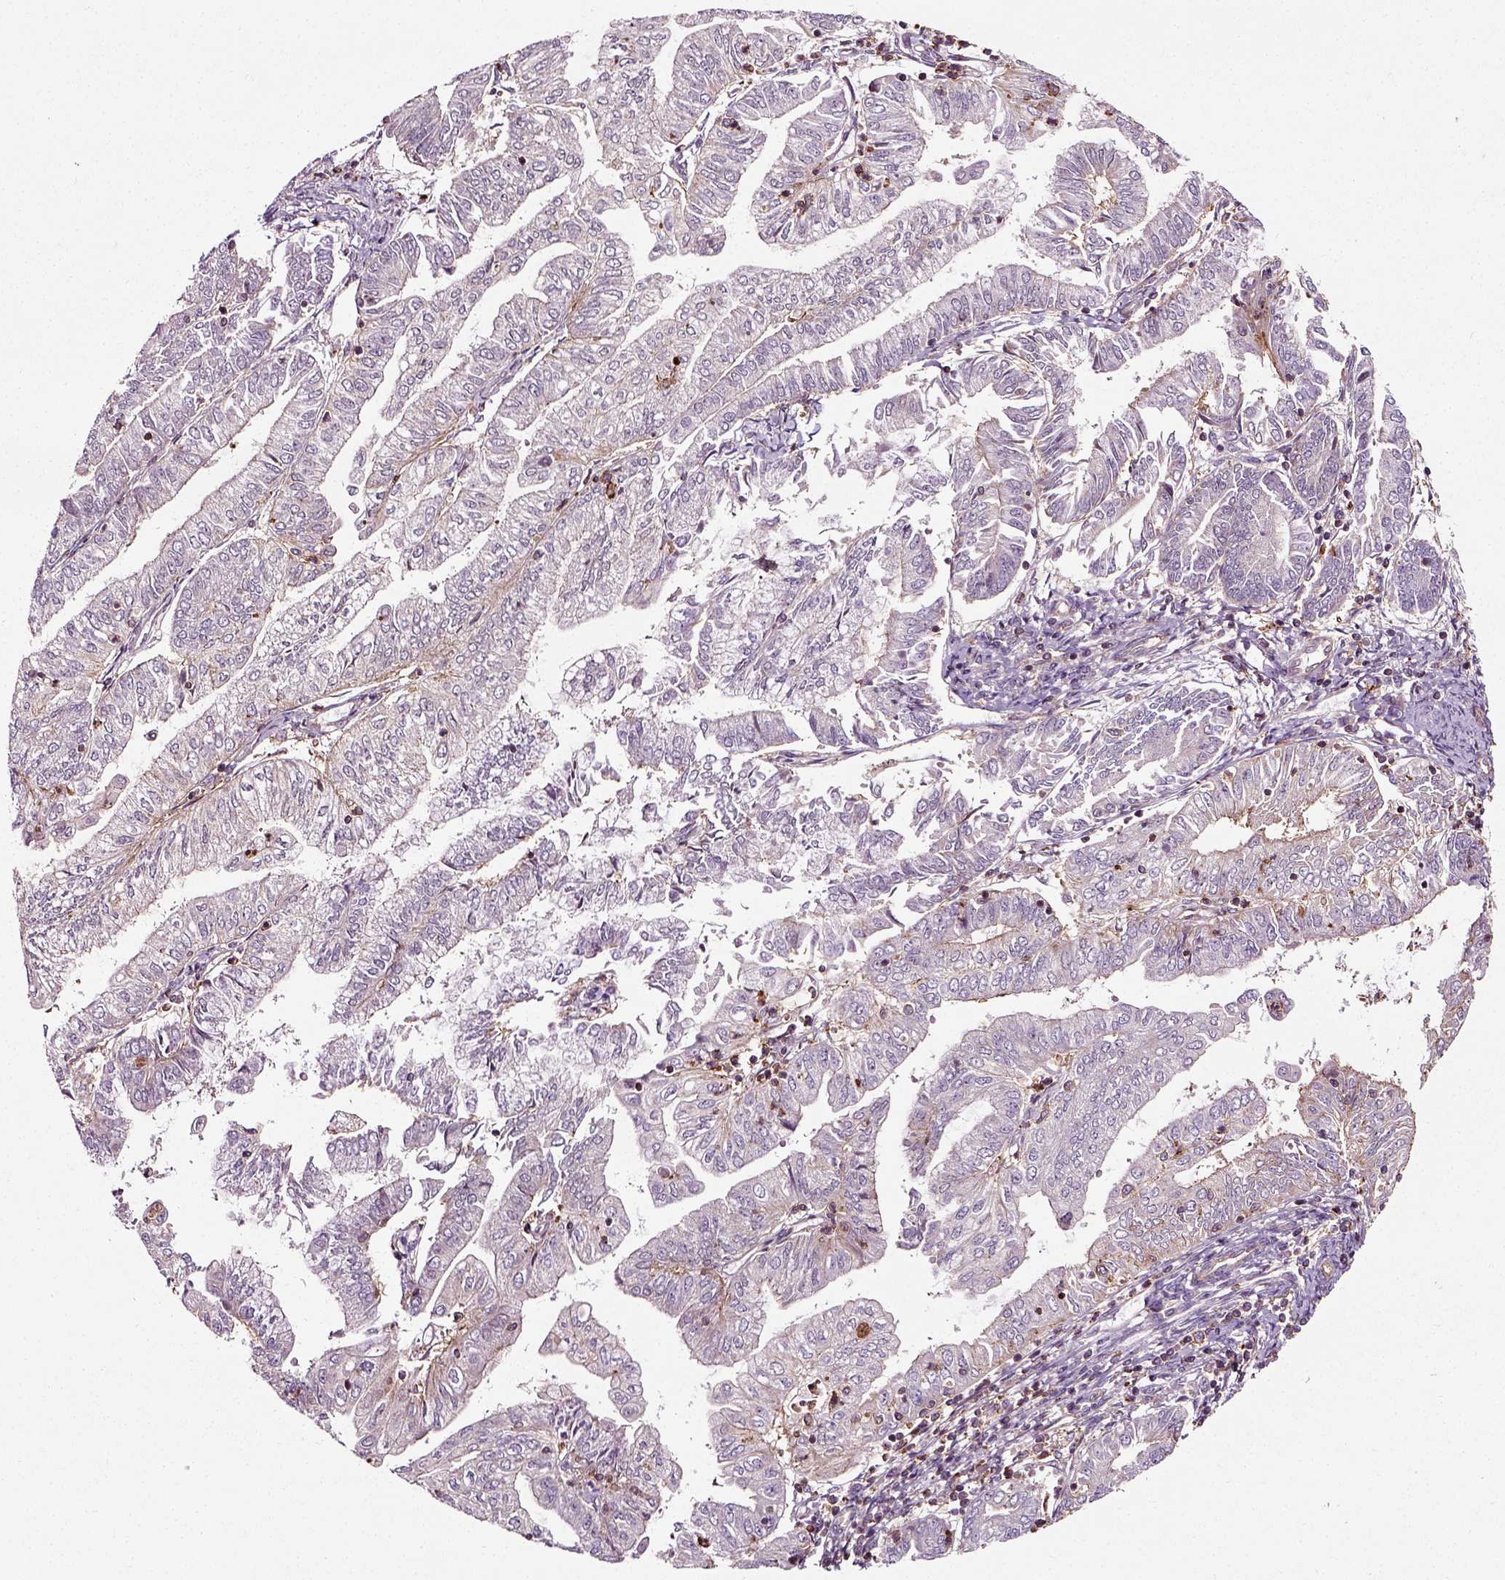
{"staining": {"intensity": "moderate", "quantity": "<25%", "location": "cytoplasmic/membranous"}, "tissue": "endometrial cancer", "cell_type": "Tumor cells", "image_type": "cancer", "snomed": [{"axis": "morphology", "description": "Adenocarcinoma, NOS"}, {"axis": "topography", "description": "Endometrium"}], "caption": "Immunohistochemistry photomicrograph of neoplastic tissue: human endometrial cancer stained using immunohistochemistry exhibits low levels of moderate protein expression localized specifically in the cytoplasmic/membranous of tumor cells, appearing as a cytoplasmic/membranous brown color.", "gene": "RHOF", "patient": {"sex": "female", "age": 55}}